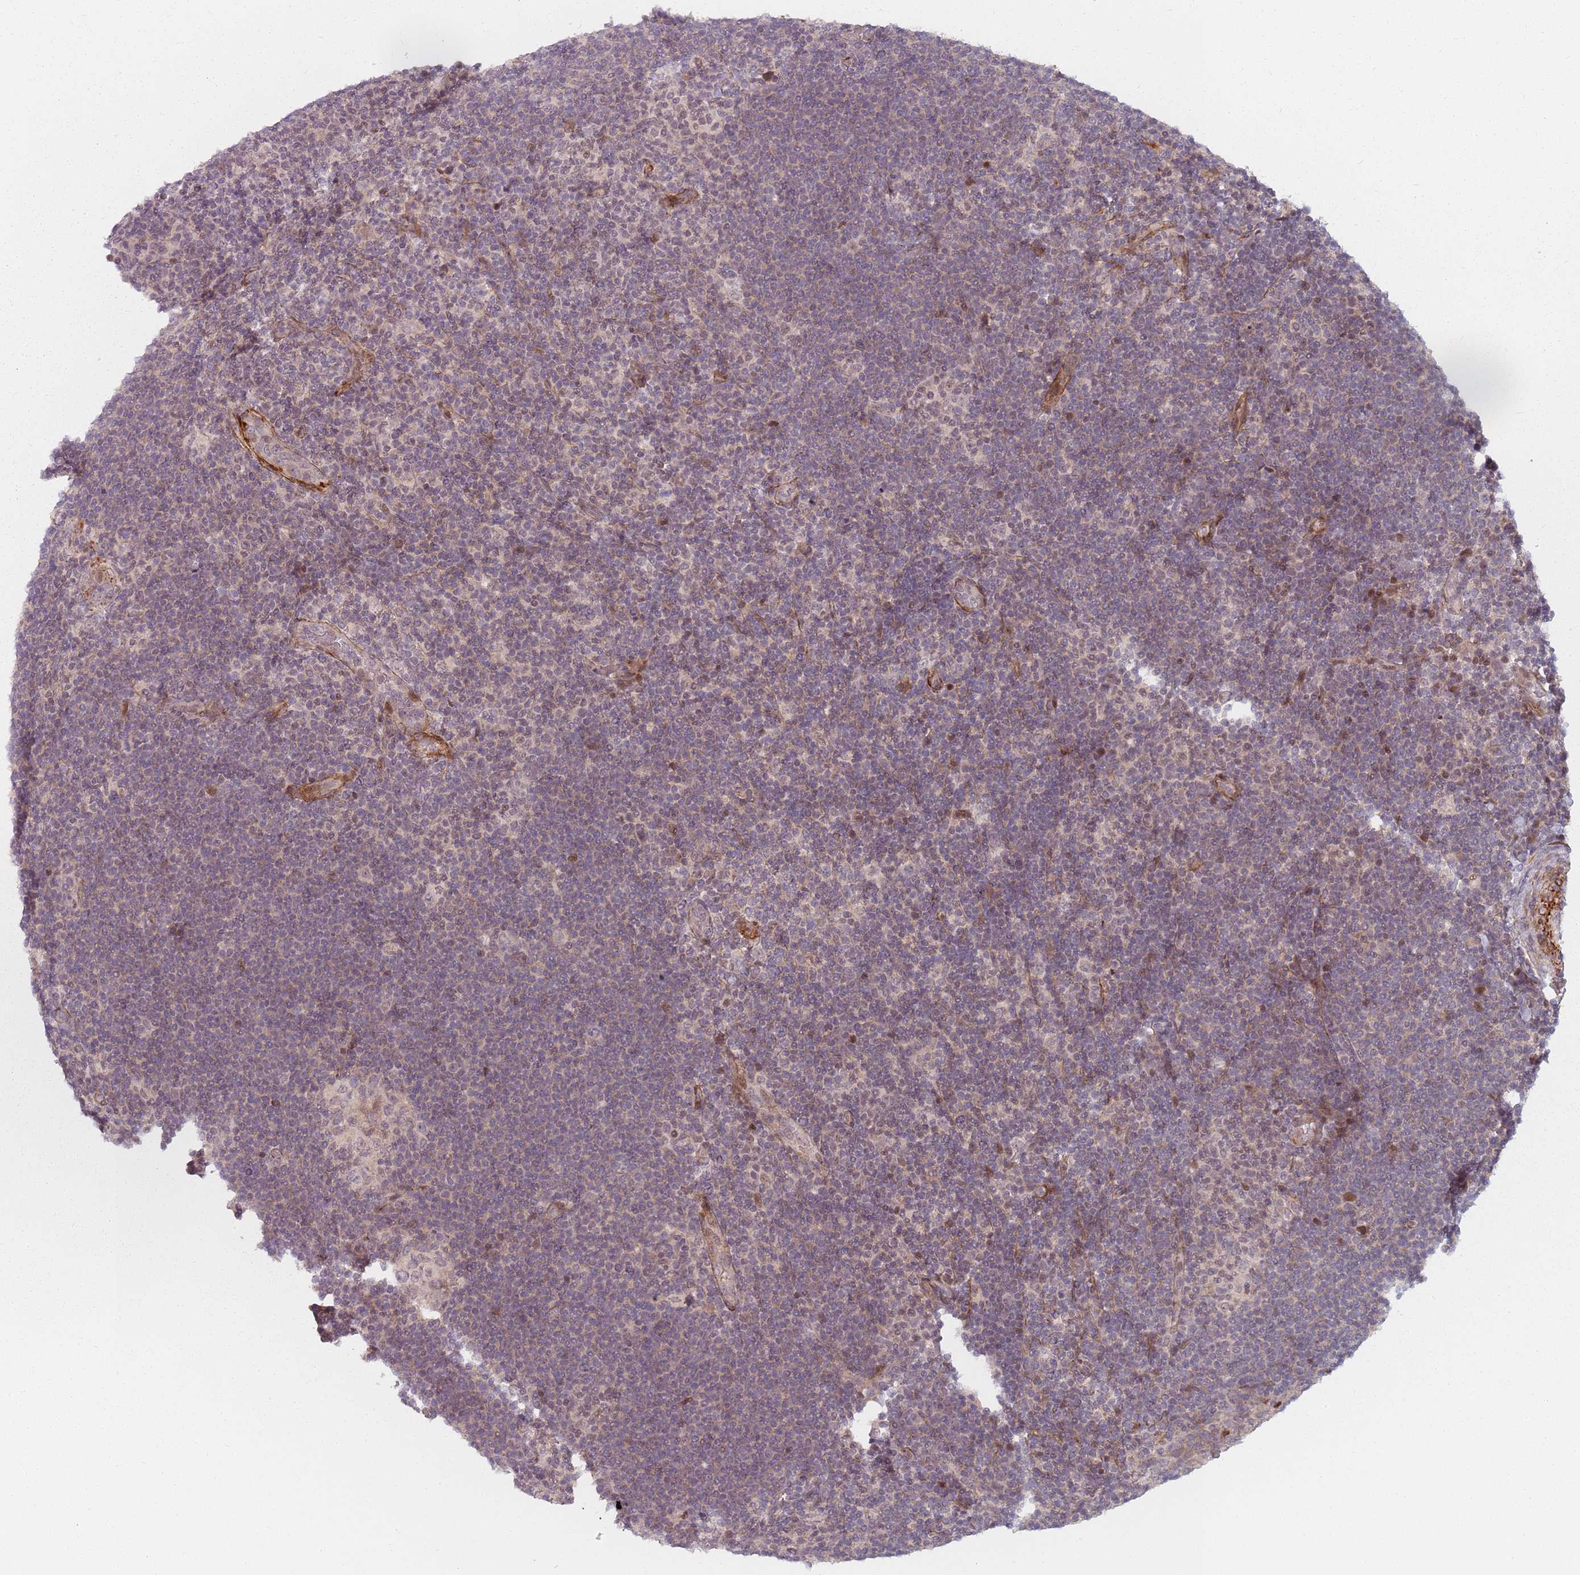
{"staining": {"intensity": "moderate", "quantity": "<25%", "location": "nuclear"}, "tissue": "lymphoma", "cell_type": "Tumor cells", "image_type": "cancer", "snomed": [{"axis": "morphology", "description": "Hodgkin's disease, NOS"}, {"axis": "topography", "description": "Lymph node"}], "caption": "Brown immunohistochemical staining in lymphoma shows moderate nuclear expression in approximately <25% of tumor cells.", "gene": "RPS6KA2", "patient": {"sex": "female", "age": 57}}